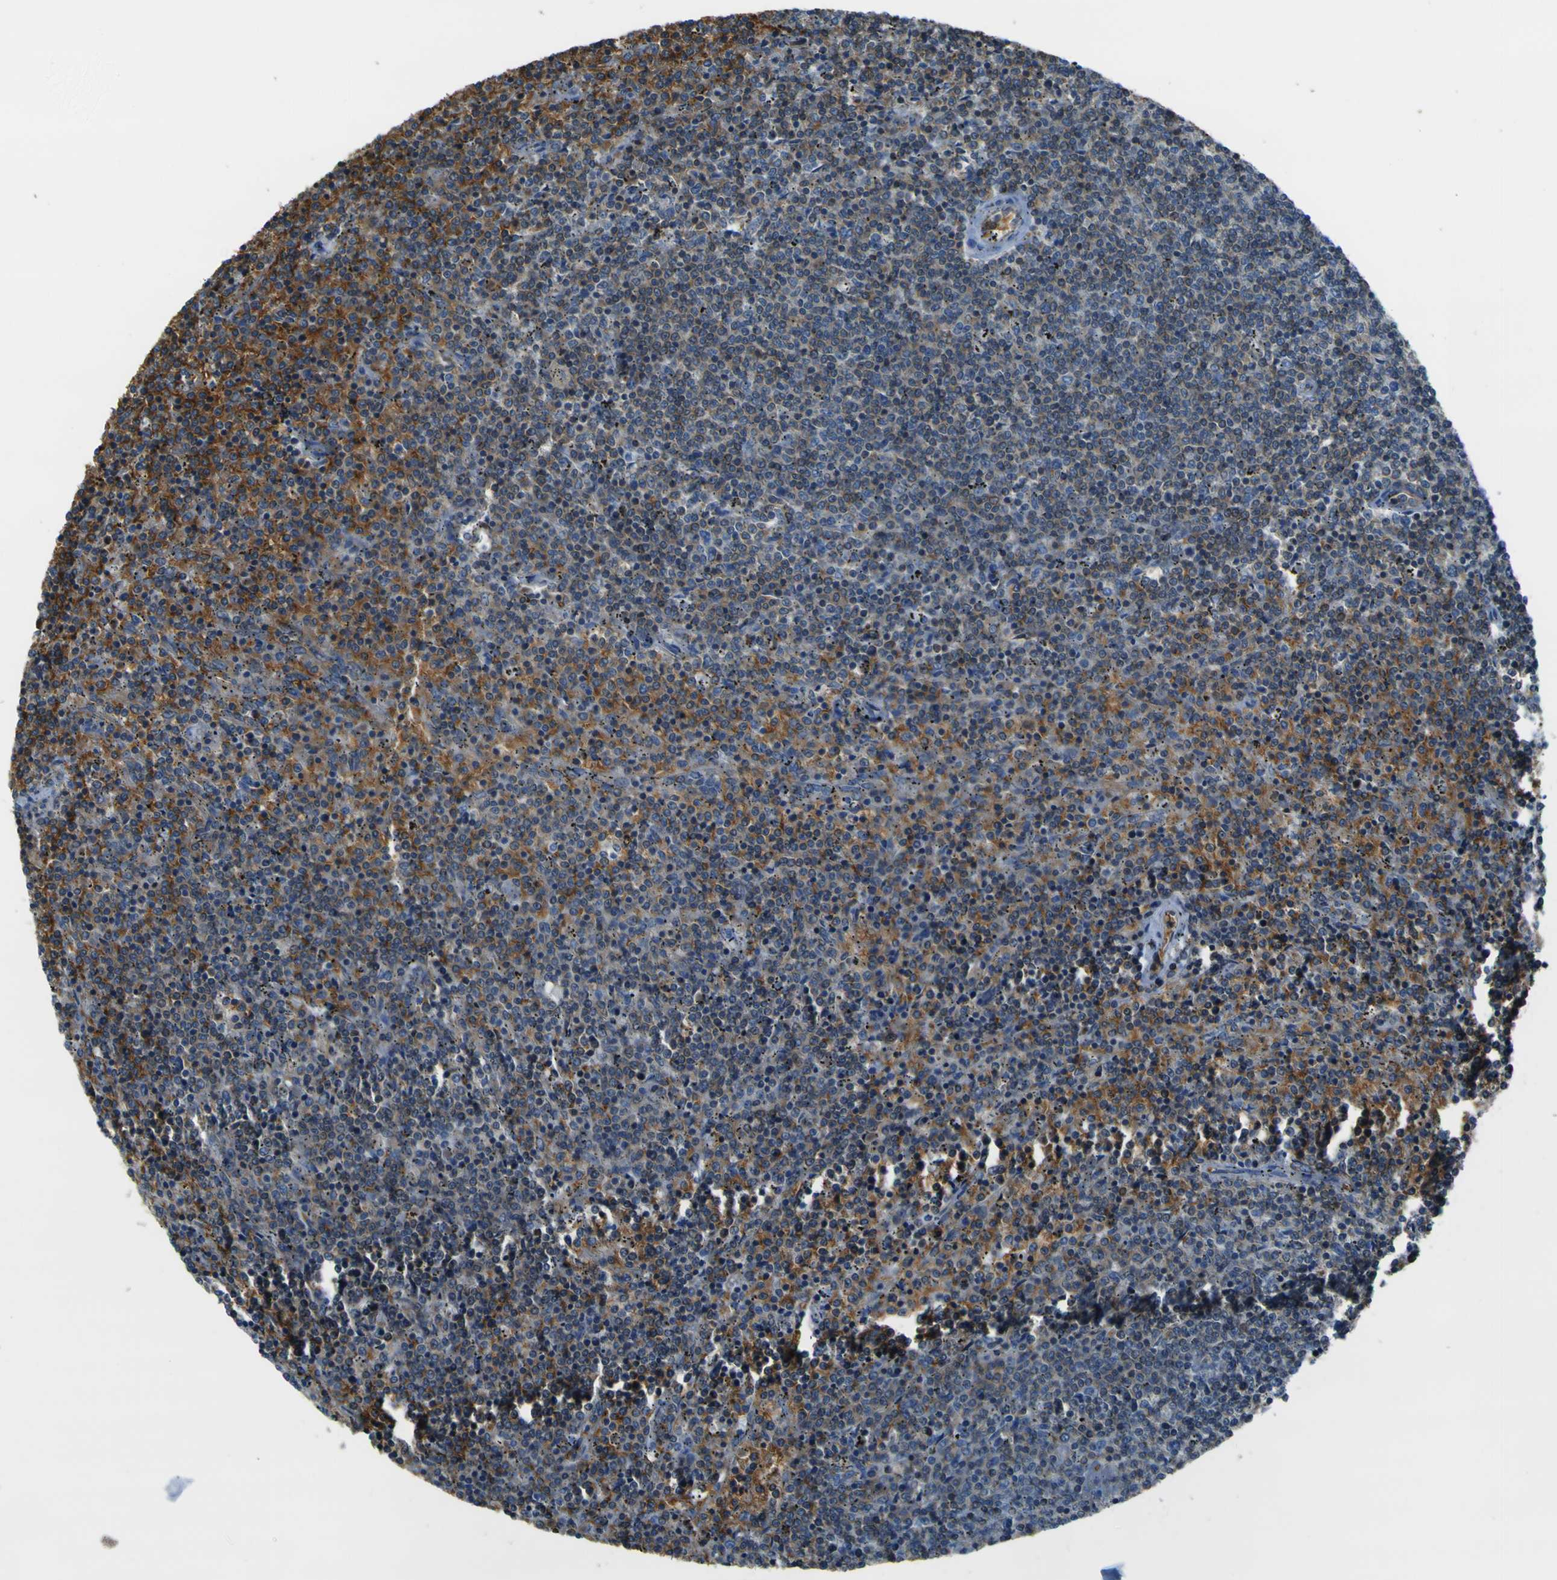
{"staining": {"intensity": "moderate", "quantity": "25%-75%", "location": "cytoplasmic/membranous"}, "tissue": "lymphoma", "cell_type": "Tumor cells", "image_type": "cancer", "snomed": [{"axis": "morphology", "description": "Malignant lymphoma, non-Hodgkin's type, Low grade"}, {"axis": "topography", "description": "Spleen"}], "caption": "The image displays immunohistochemical staining of lymphoma. There is moderate cytoplasmic/membranous staining is seen in approximately 25%-75% of tumor cells.", "gene": "STIM1", "patient": {"sex": "female", "age": 50}}